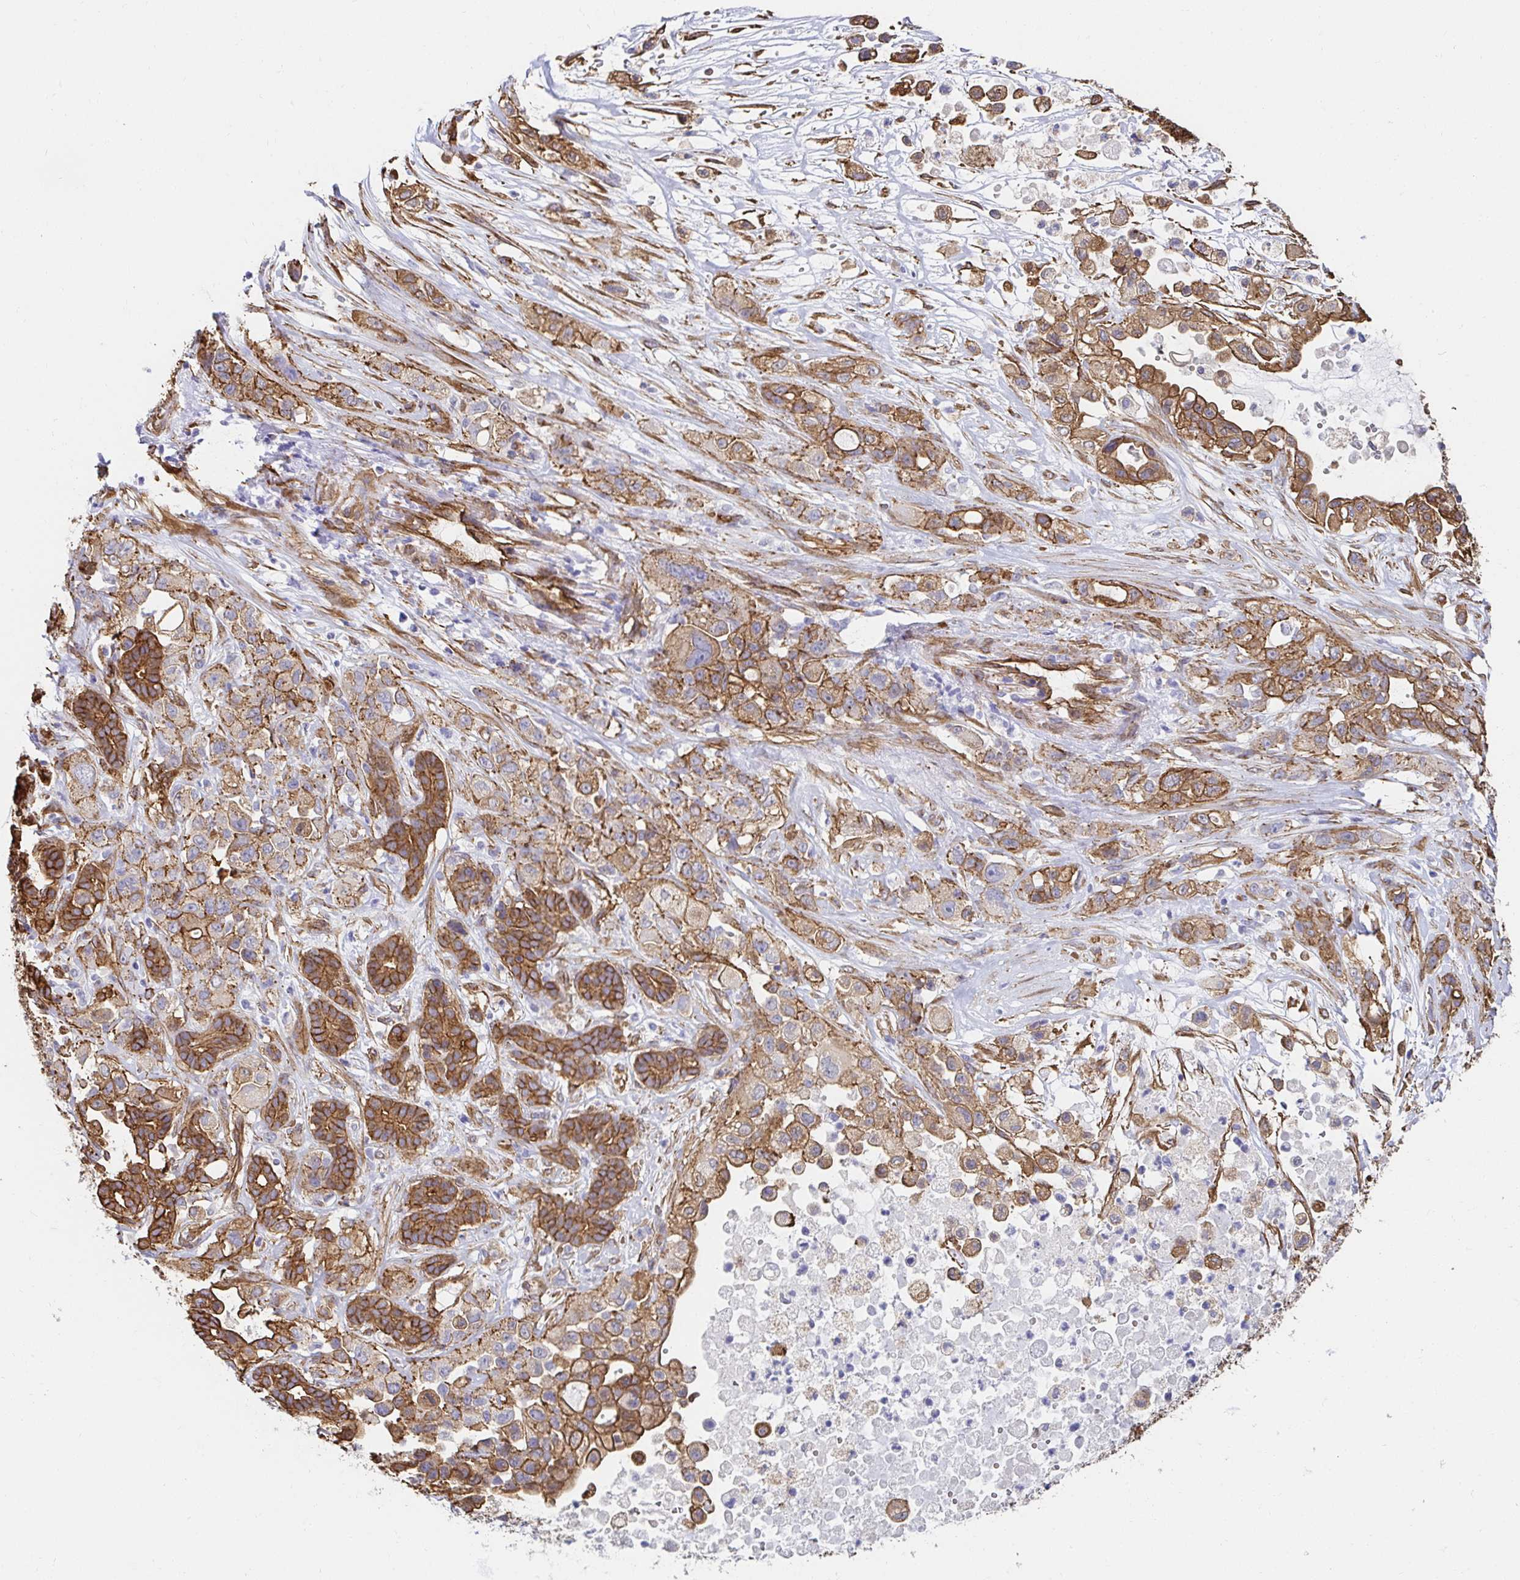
{"staining": {"intensity": "moderate", "quantity": ">75%", "location": "cytoplasmic/membranous"}, "tissue": "pancreatic cancer", "cell_type": "Tumor cells", "image_type": "cancer", "snomed": [{"axis": "morphology", "description": "Adenocarcinoma, NOS"}, {"axis": "topography", "description": "Pancreas"}], "caption": "IHC of adenocarcinoma (pancreatic) shows medium levels of moderate cytoplasmic/membranous positivity in about >75% of tumor cells.", "gene": "CTTN", "patient": {"sex": "male", "age": 44}}